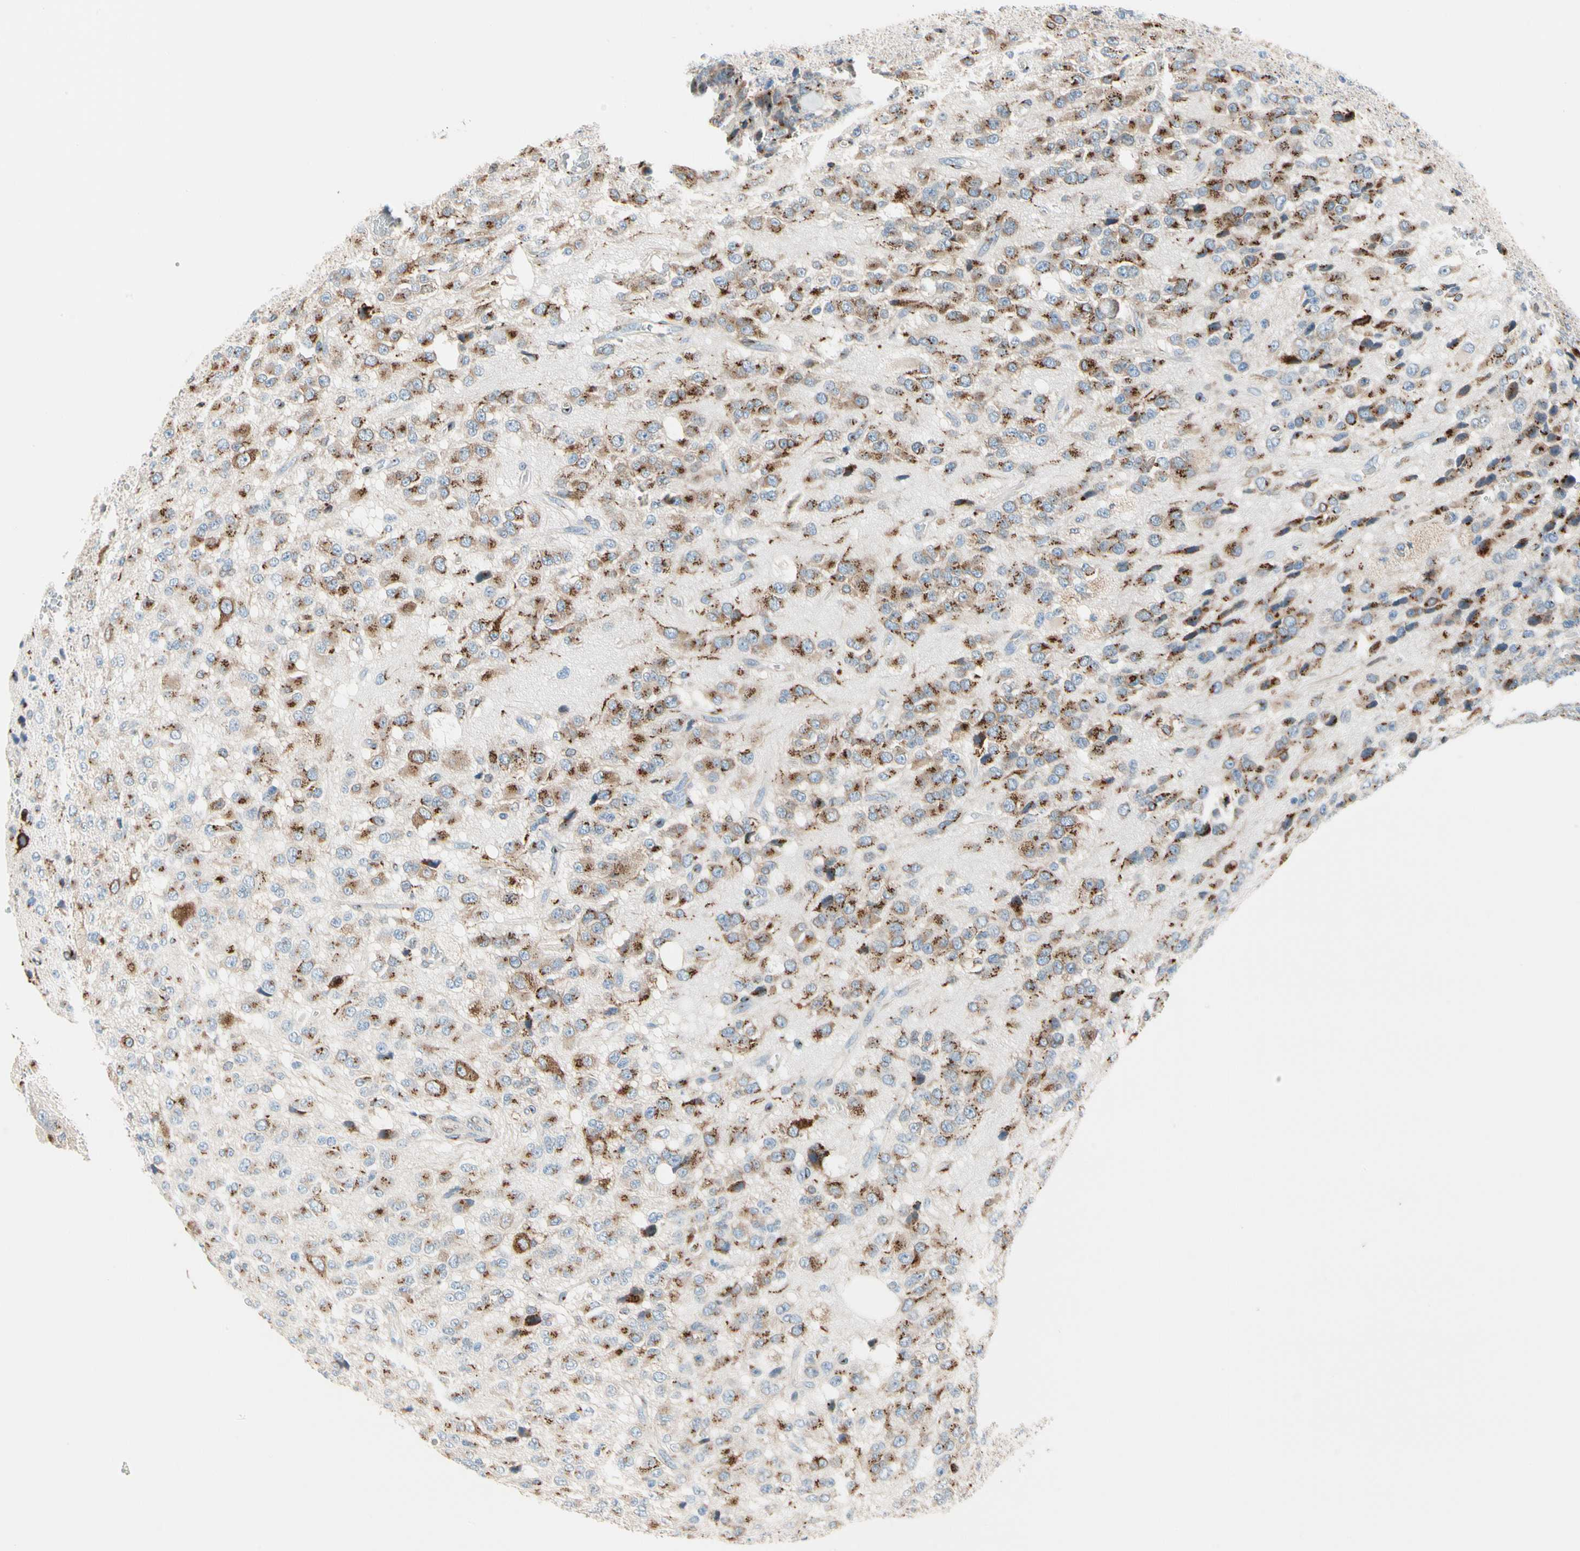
{"staining": {"intensity": "moderate", "quantity": "25%-75%", "location": "cytoplasmic/membranous"}, "tissue": "glioma", "cell_type": "Tumor cells", "image_type": "cancer", "snomed": [{"axis": "morphology", "description": "Glioma, malignant, High grade"}, {"axis": "topography", "description": "pancreas cauda"}], "caption": "High-magnification brightfield microscopy of glioma stained with DAB (3,3'-diaminobenzidine) (brown) and counterstained with hematoxylin (blue). tumor cells exhibit moderate cytoplasmic/membranous expression is seen in approximately25%-75% of cells. (Stains: DAB in brown, nuclei in blue, Microscopy: brightfield microscopy at high magnification).", "gene": "NUCB1", "patient": {"sex": "male", "age": 60}}